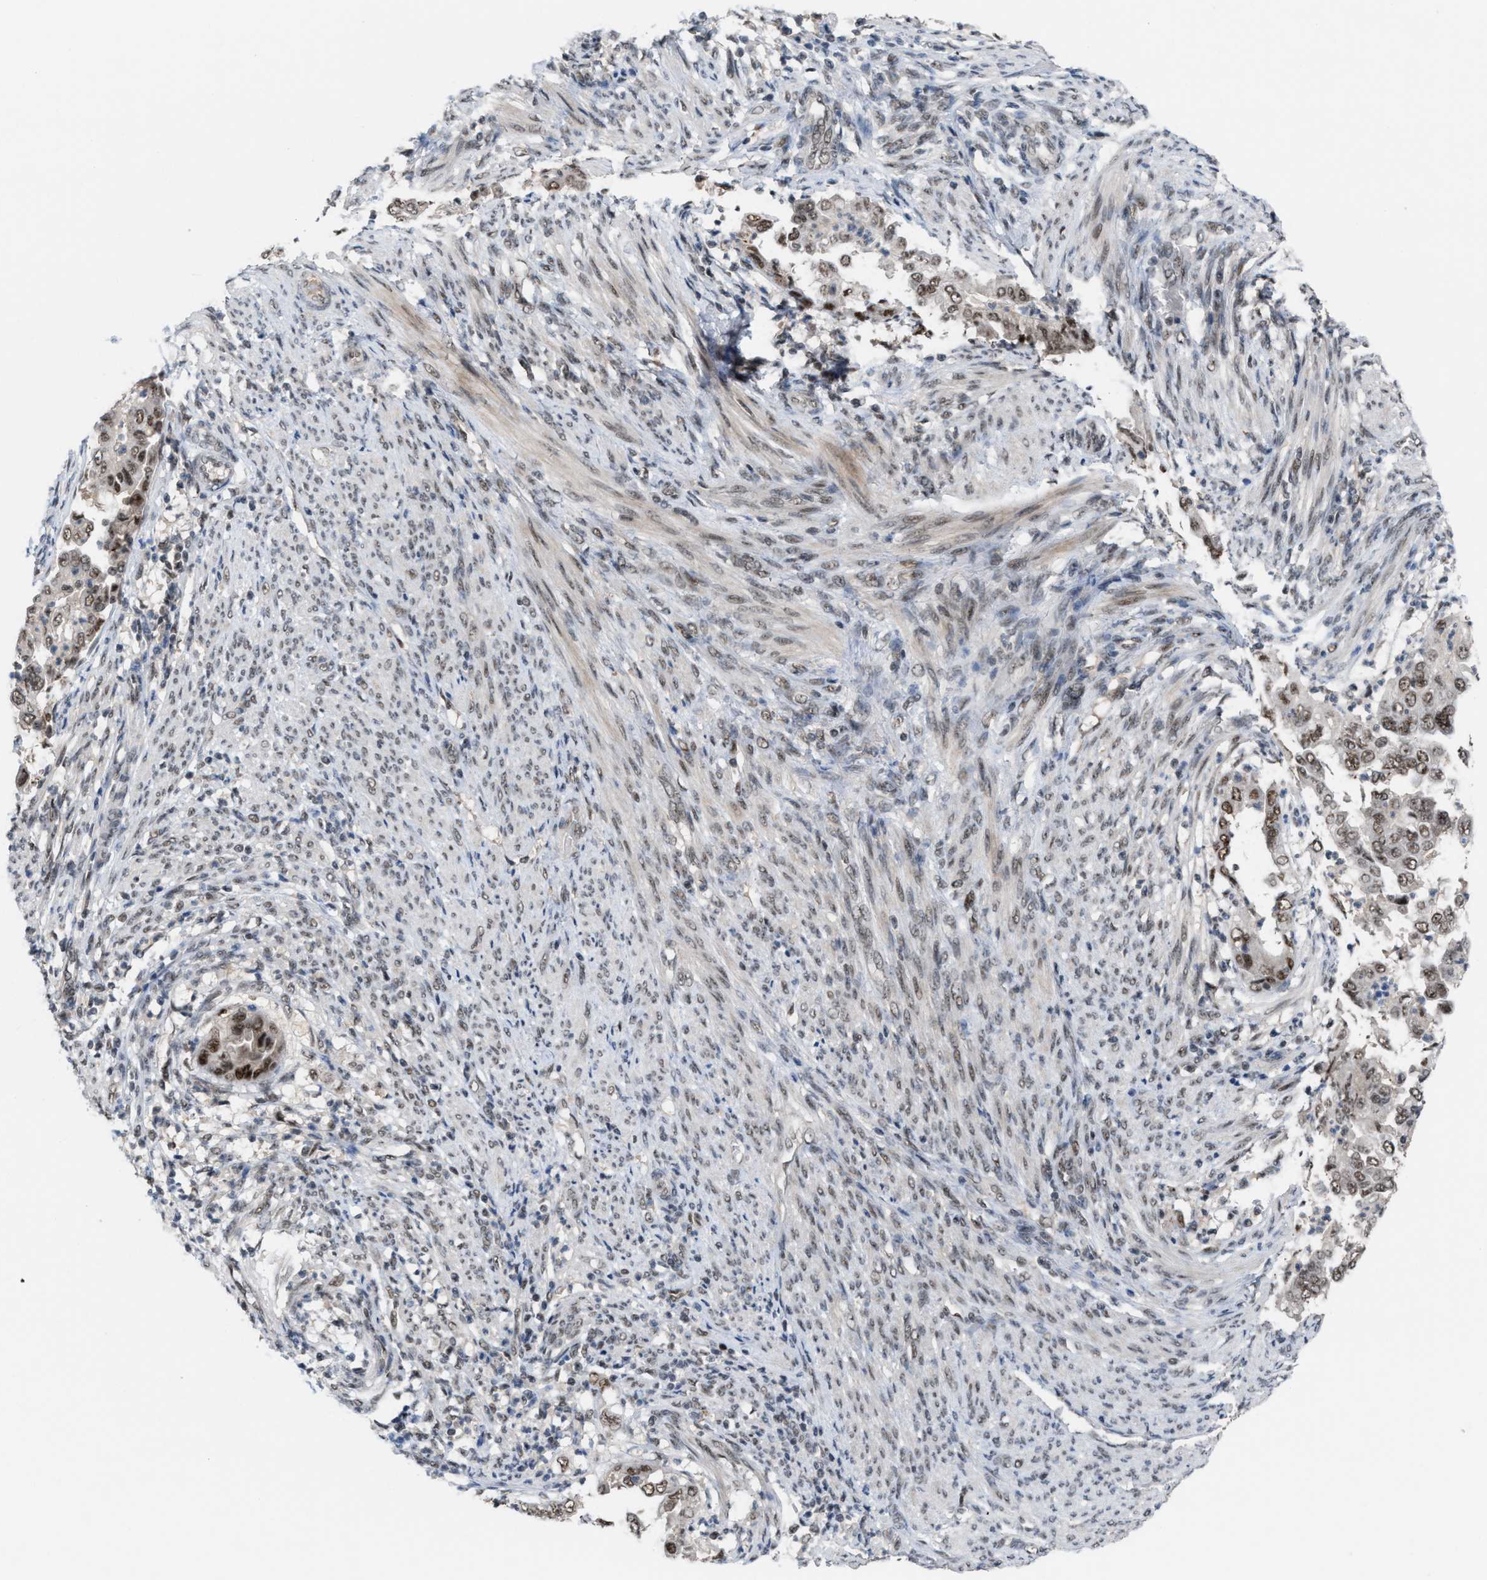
{"staining": {"intensity": "moderate", "quantity": ">75%", "location": "nuclear"}, "tissue": "endometrial cancer", "cell_type": "Tumor cells", "image_type": "cancer", "snomed": [{"axis": "morphology", "description": "Adenocarcinoma, NOS"}, {"axis": "topography", "description": "Endometrium"}], "caption": "Immunohistochemistry (IHC) image of human adenocarcinoma (endometrial) stained for a protein (brown), which demonstrates medium levels of moderate nuclear staining in approximately >75% of tumor cells.", "gene": "PRPF4", "patient": {"sex": "female", "age": 85}}